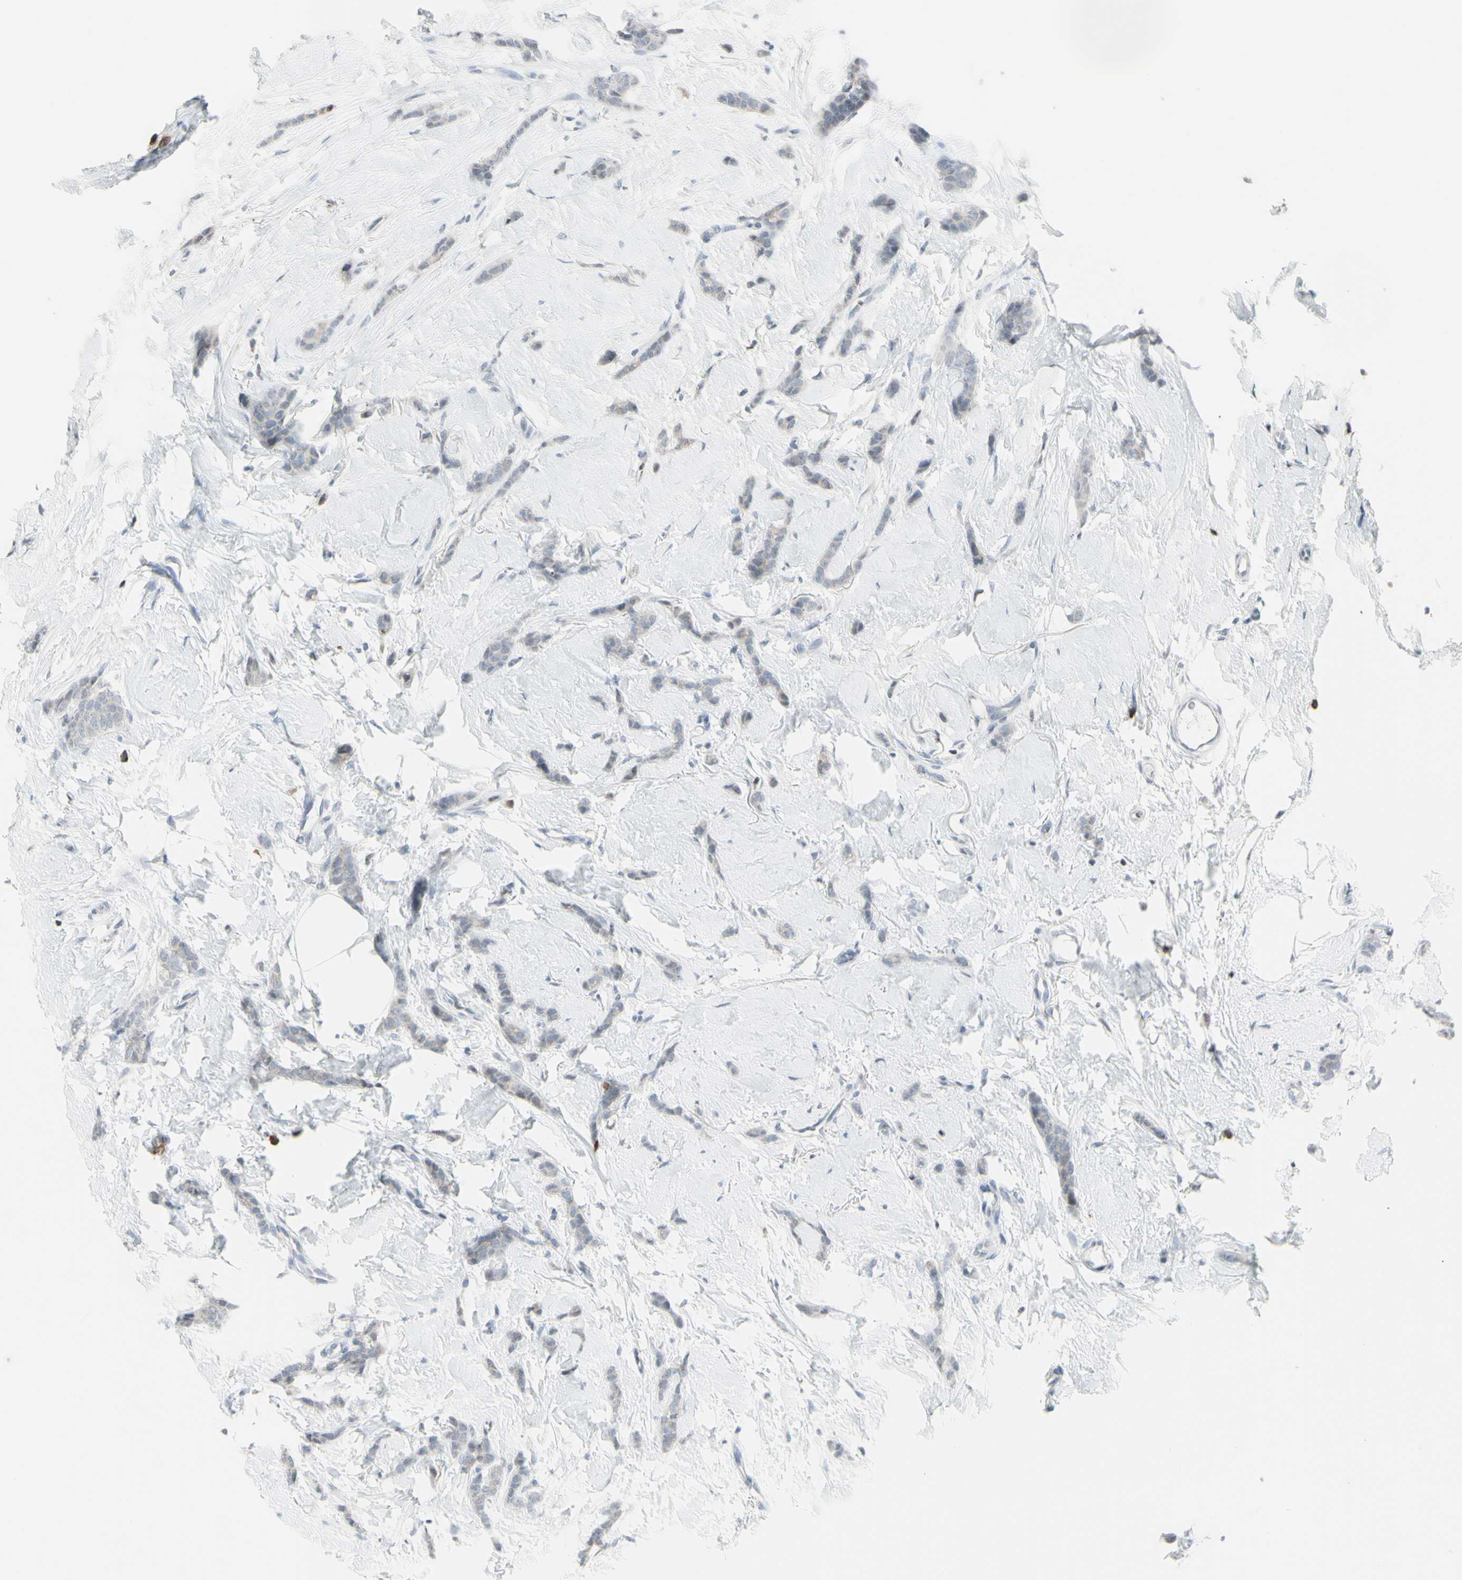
{"staining": {"intensity": "negative", "quantity": "none", "location": "none"}, "tissue": "breast cancer", "cell_type": "Tumor cells", "image_type": "cancer", "snomed": [{"axis": "morphology", "description": "Lobular carcinoma"}, {"axis": "topography", "description": "Skin"}, {"axis": "topography", "description": "Breast"}], "caption": "An image of breast cancer stained for a protein displays no brown staining in tumor cells.", "gene": "MUC5AC", "patient": {"sex": "female", "age": 46}}